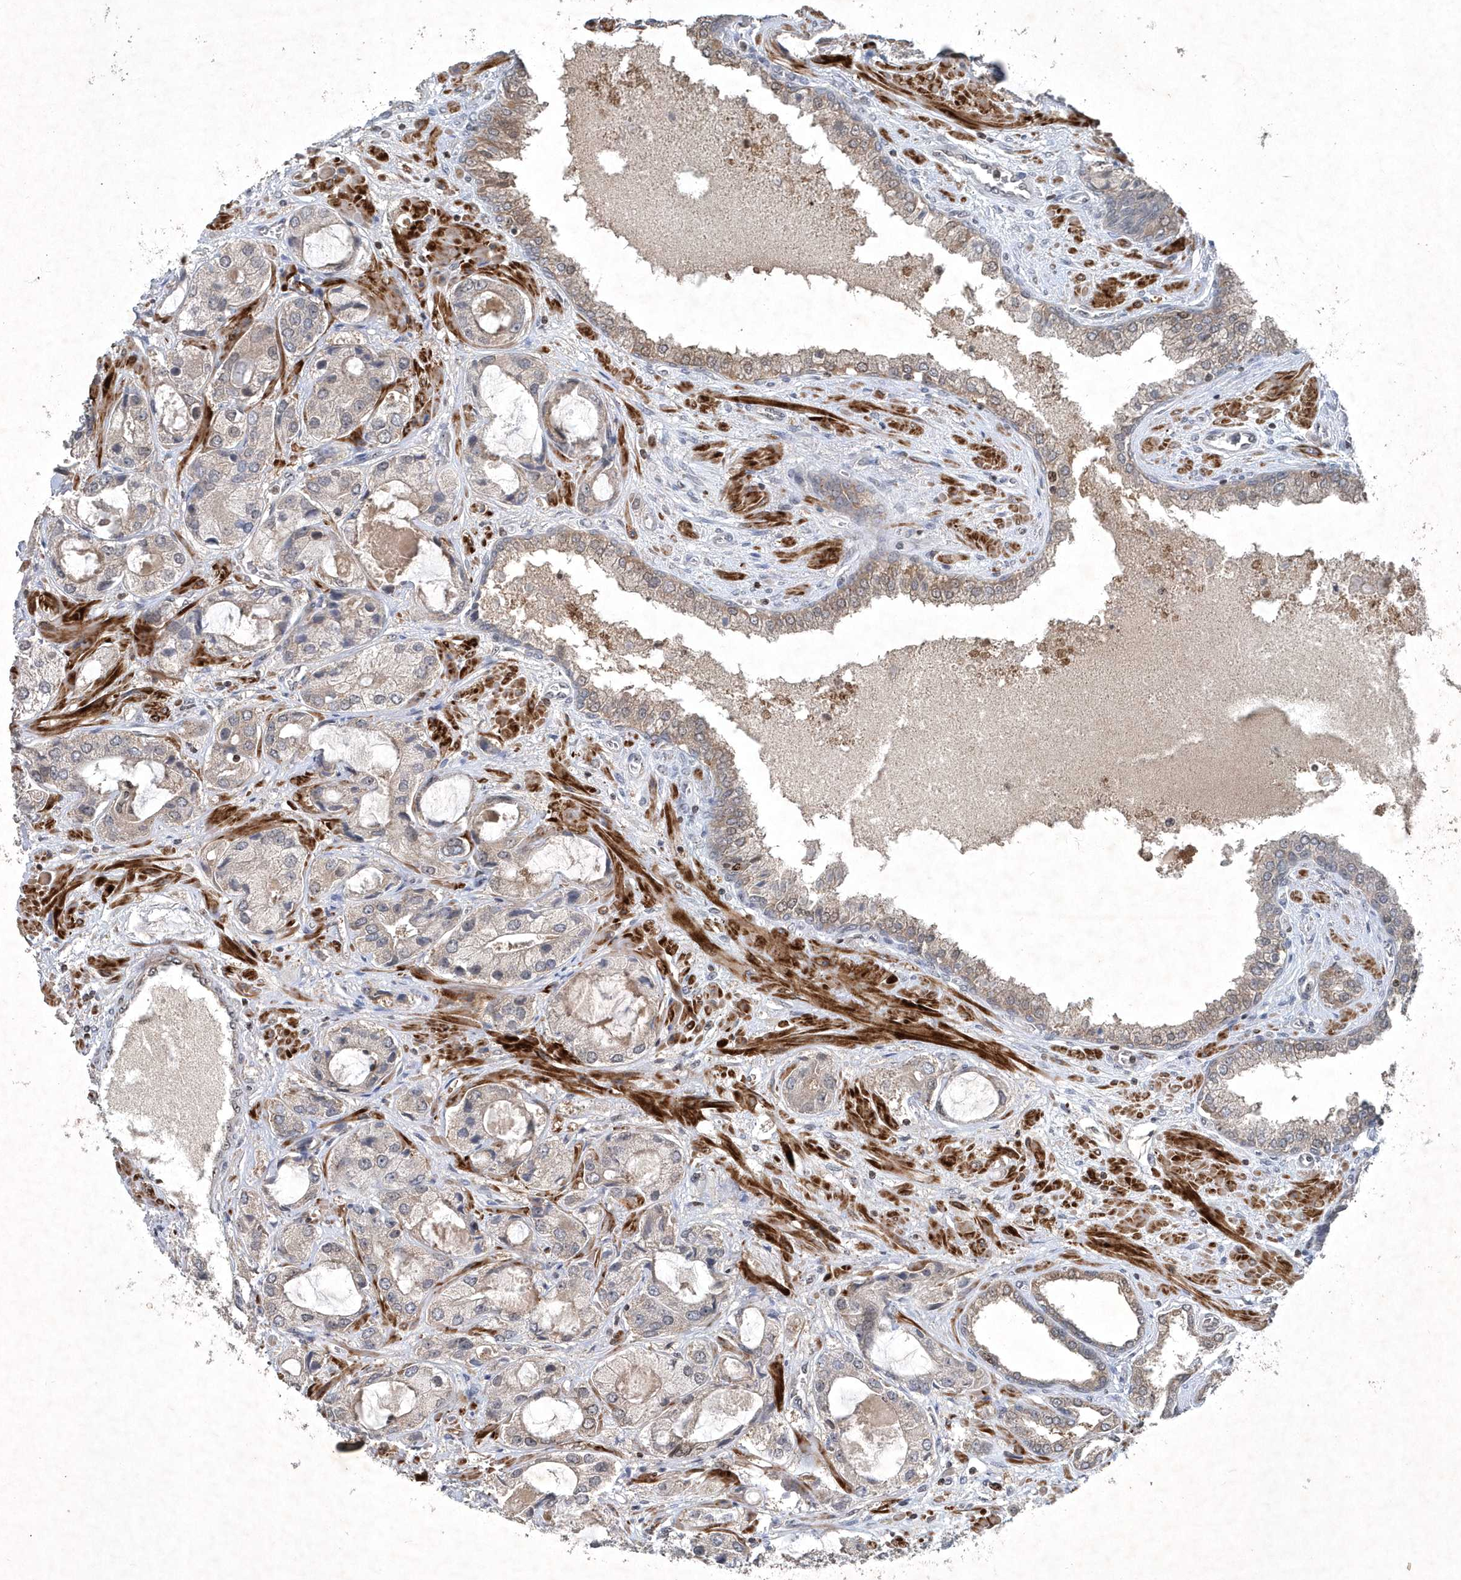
{"staining": {"intensity": "moderate", "quantity": ">75%", "location": "cytoplasmic/membranous"}, "tissue": "prostate cancer", "cell_type": "Tumor cells", "image_type": "cancer", "snomed": [{"axis": "morphology", "description": "Normal tissue, NOS"}, {"axis": "morphology", "description": "Adenocarcinoma, High grade"}, {"axis": "topography", "description": "Prostate"}, {"axis": "topography", "description": "Peripheral nerve tissue"}], "caption": "Approximately >75% of tumor cells in human prostate cancer exhibit moderate cytoplasmic/membranous protein expression as visualized by brown immunohistochemical staining.", "gene": "QTRT2", "patient": {"sex": "male", "age": 59}}